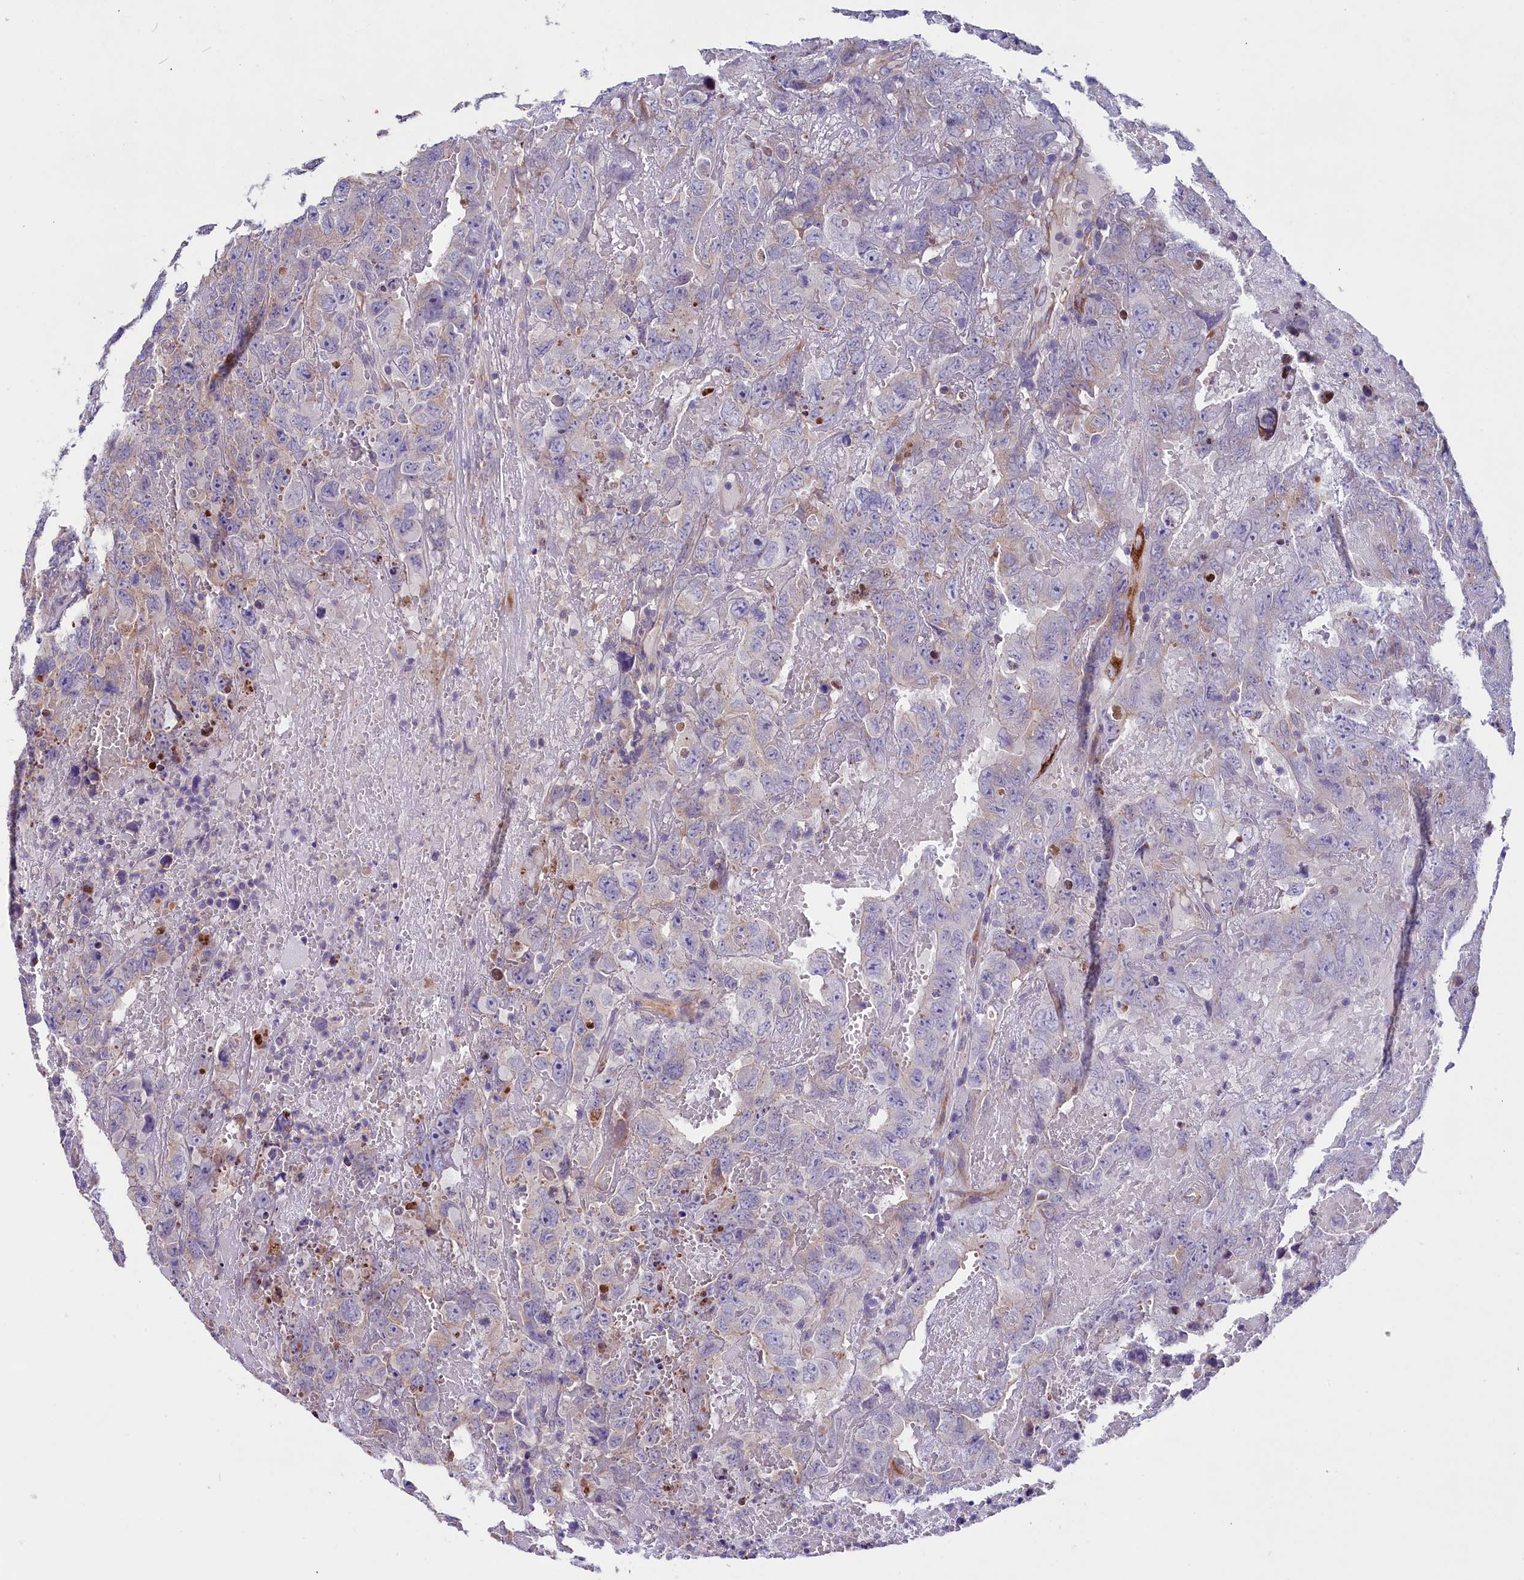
{"staining": {"intensity": "weak", "quantity": "<25%", "location": "cytoplasmic/membranous"}, "tissue": "testis cancer", "cell_type": "Tumor cells", "image_type": "cancer", "snomed": [{"axis": "morphology", "description": "Carcinoma, Embryonal, NOS"}, {"axis": "topography", "description": "Testis"}], "caption": "A photomicrograph of embryonal carcinoma (testis) stained for a protein reveals no brown staining in tumor cells. The staining was performed using DAB (3,3'-diaminobenzidine) to visualize the protein expression in brown, while the nuclei were stained in blue with hematoxylin (Magnification: 20x).", "gene": "GPR108", "patient": {"sex": "male", "age": 45}}